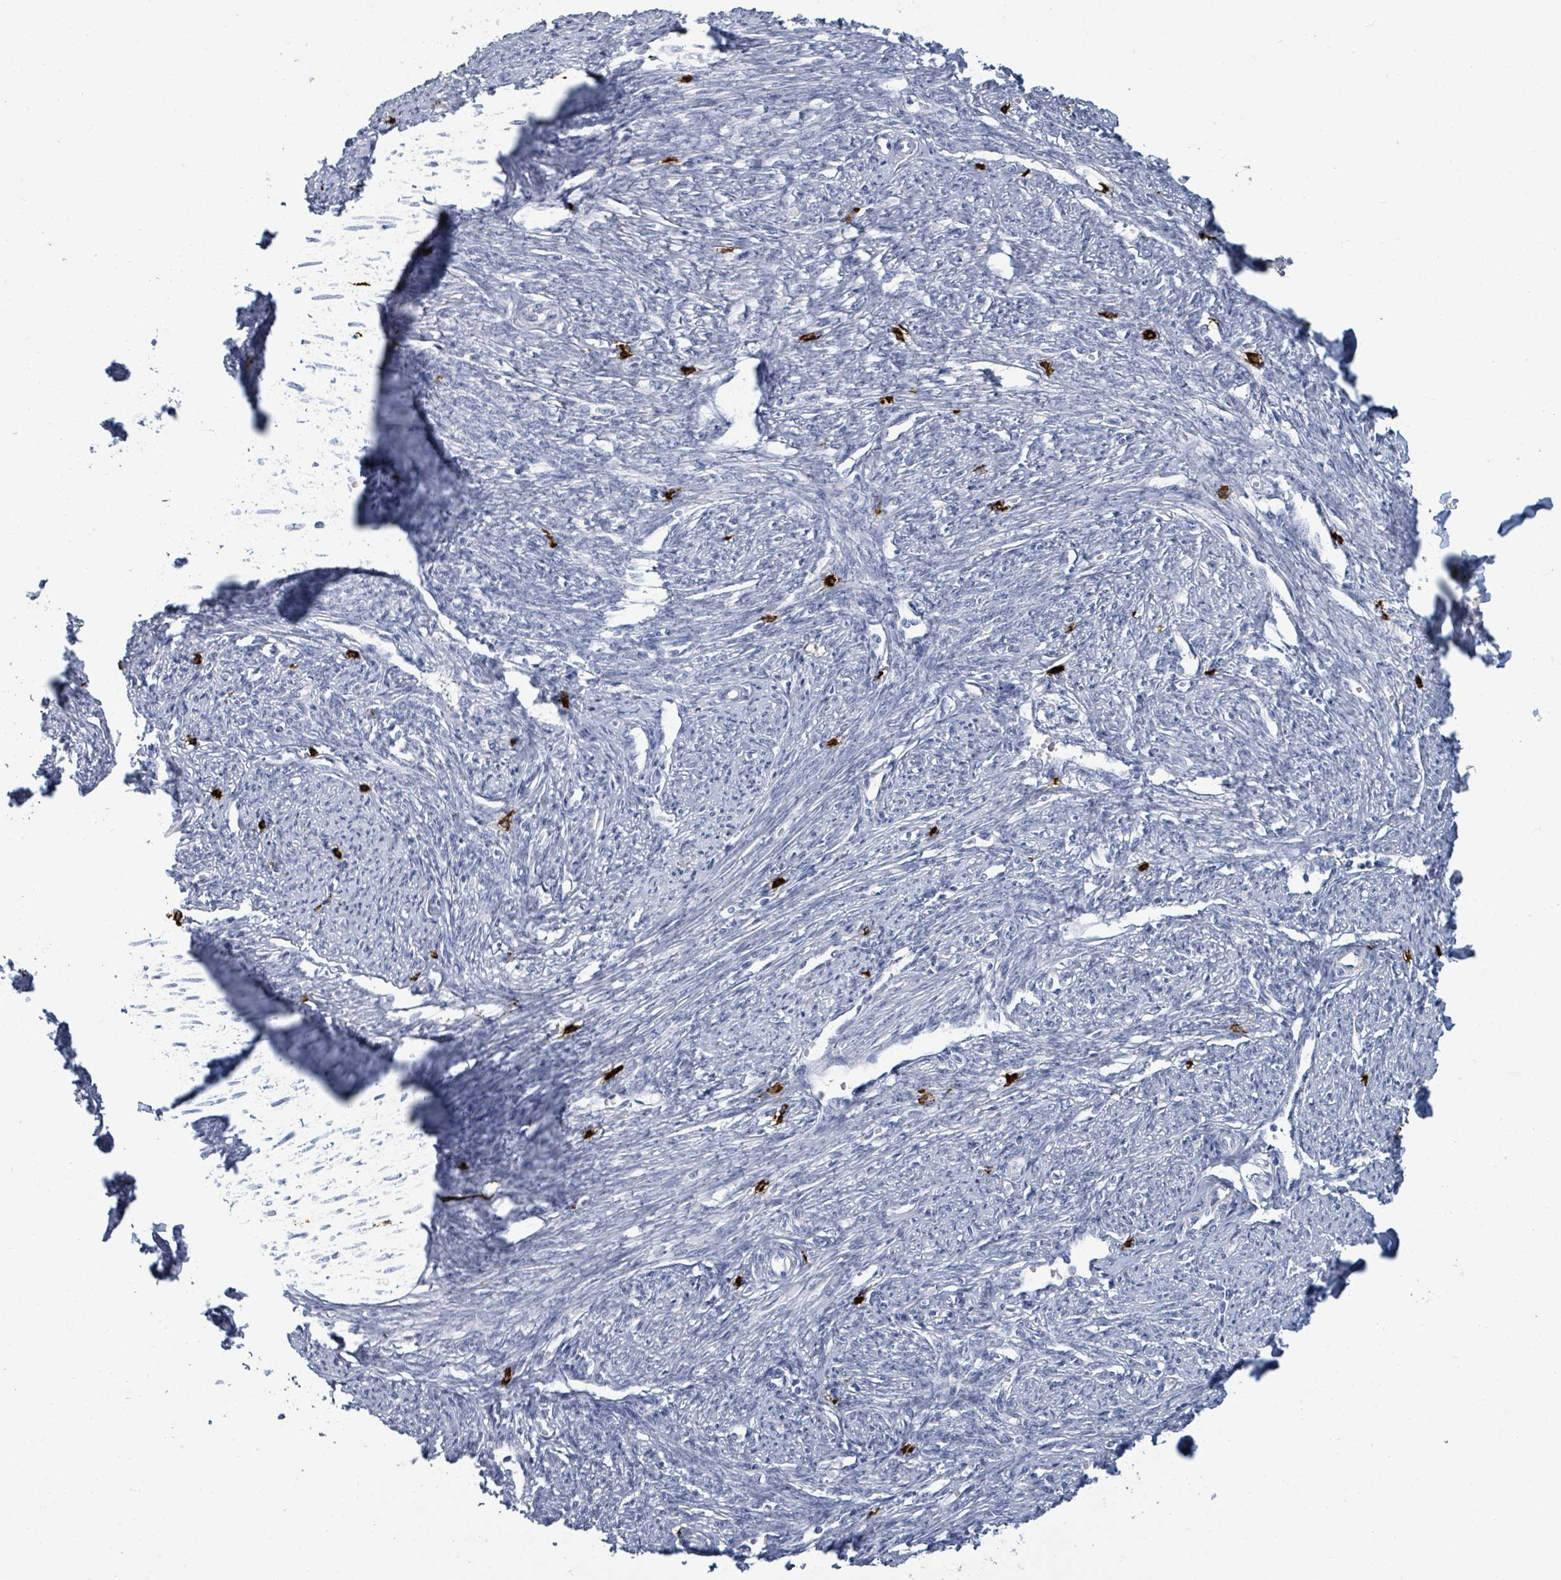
{"staining": {"intensity": "negative", "quantity": "none", "location": "none"}, "tissue": "smooth muscle", "cell_type": "Smooth muscle cells", "image_type": "normal", "snomed": [{"axis": "morphology", "description": "Normal tissue, NOS"}, {"axis": "topography", "description": "Smooth muscle"}, {"axis": "topography", "description": "Fallopian tube"}], "caption": "Protein analysis of normal smooth muscle reveals no significant expression in smooth muscle cells. Brightfield microscopy of immunohistochemistry stained with DAB (3,3'-diaminobenzidine) (brown) and hematoxylin (blue), captured at high magnification.", "gene": "VPS13D", "patient": {"sex": "female", "age": 59}}